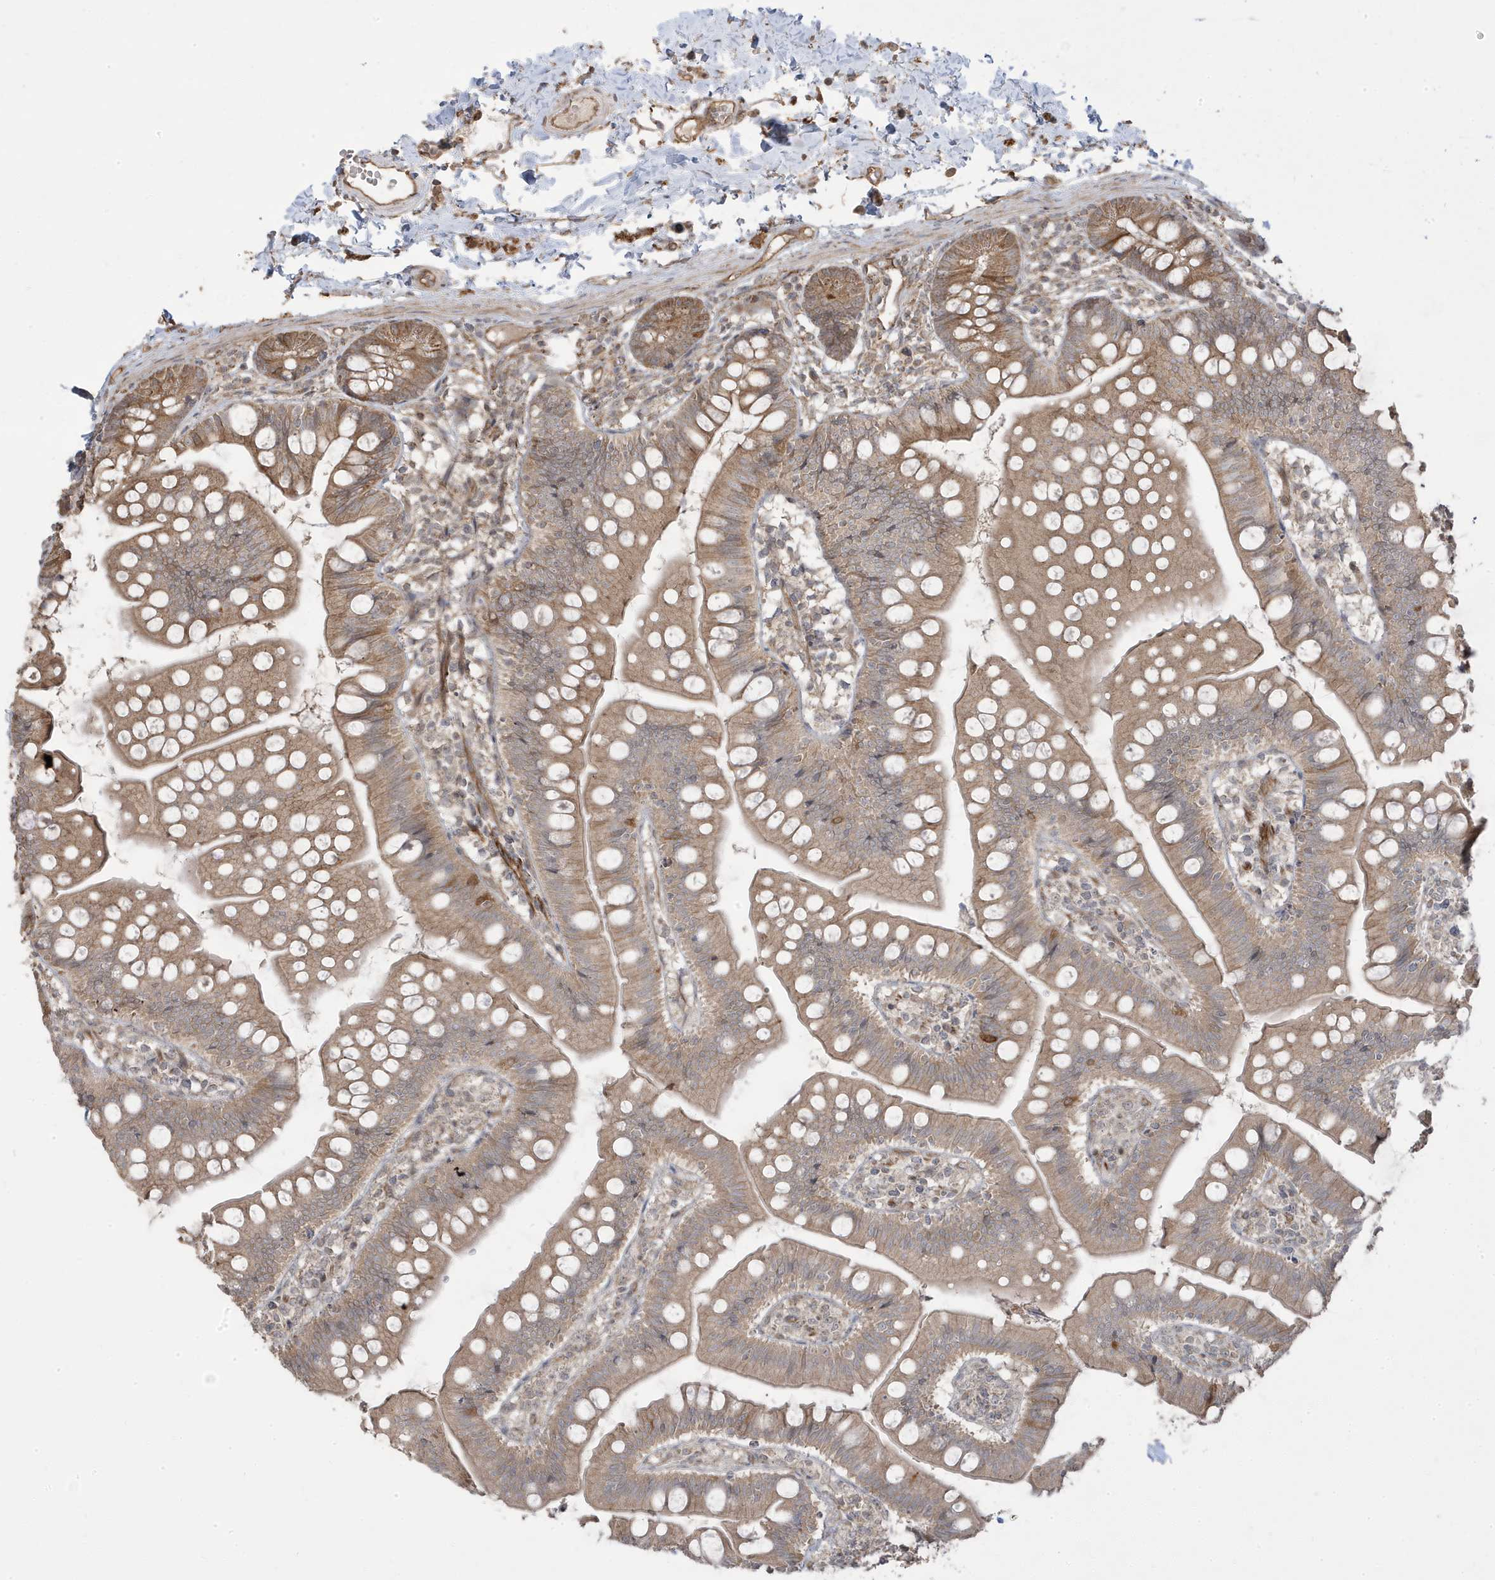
{"staining": {"intensity": "moderate", "quantity": ">75%", "location": "cytoplasmic/membranous"}, "tissue": "small intestine", "cell_type": "Glandular cells", "image_type": "normal", "snomed": [{"axis": "morphology", "description": "Normal tissue, NOS"}, {"axis": "topography", "description": "Small intestine"}], "caption": "Small intestine stained with a brown dye demonstrates moderate cytoplasmic/membranous positive expression in approximately >75% of glandular cells.", "gene": "DNAJC12", "patient": {"sex": "male", "age": 7}}